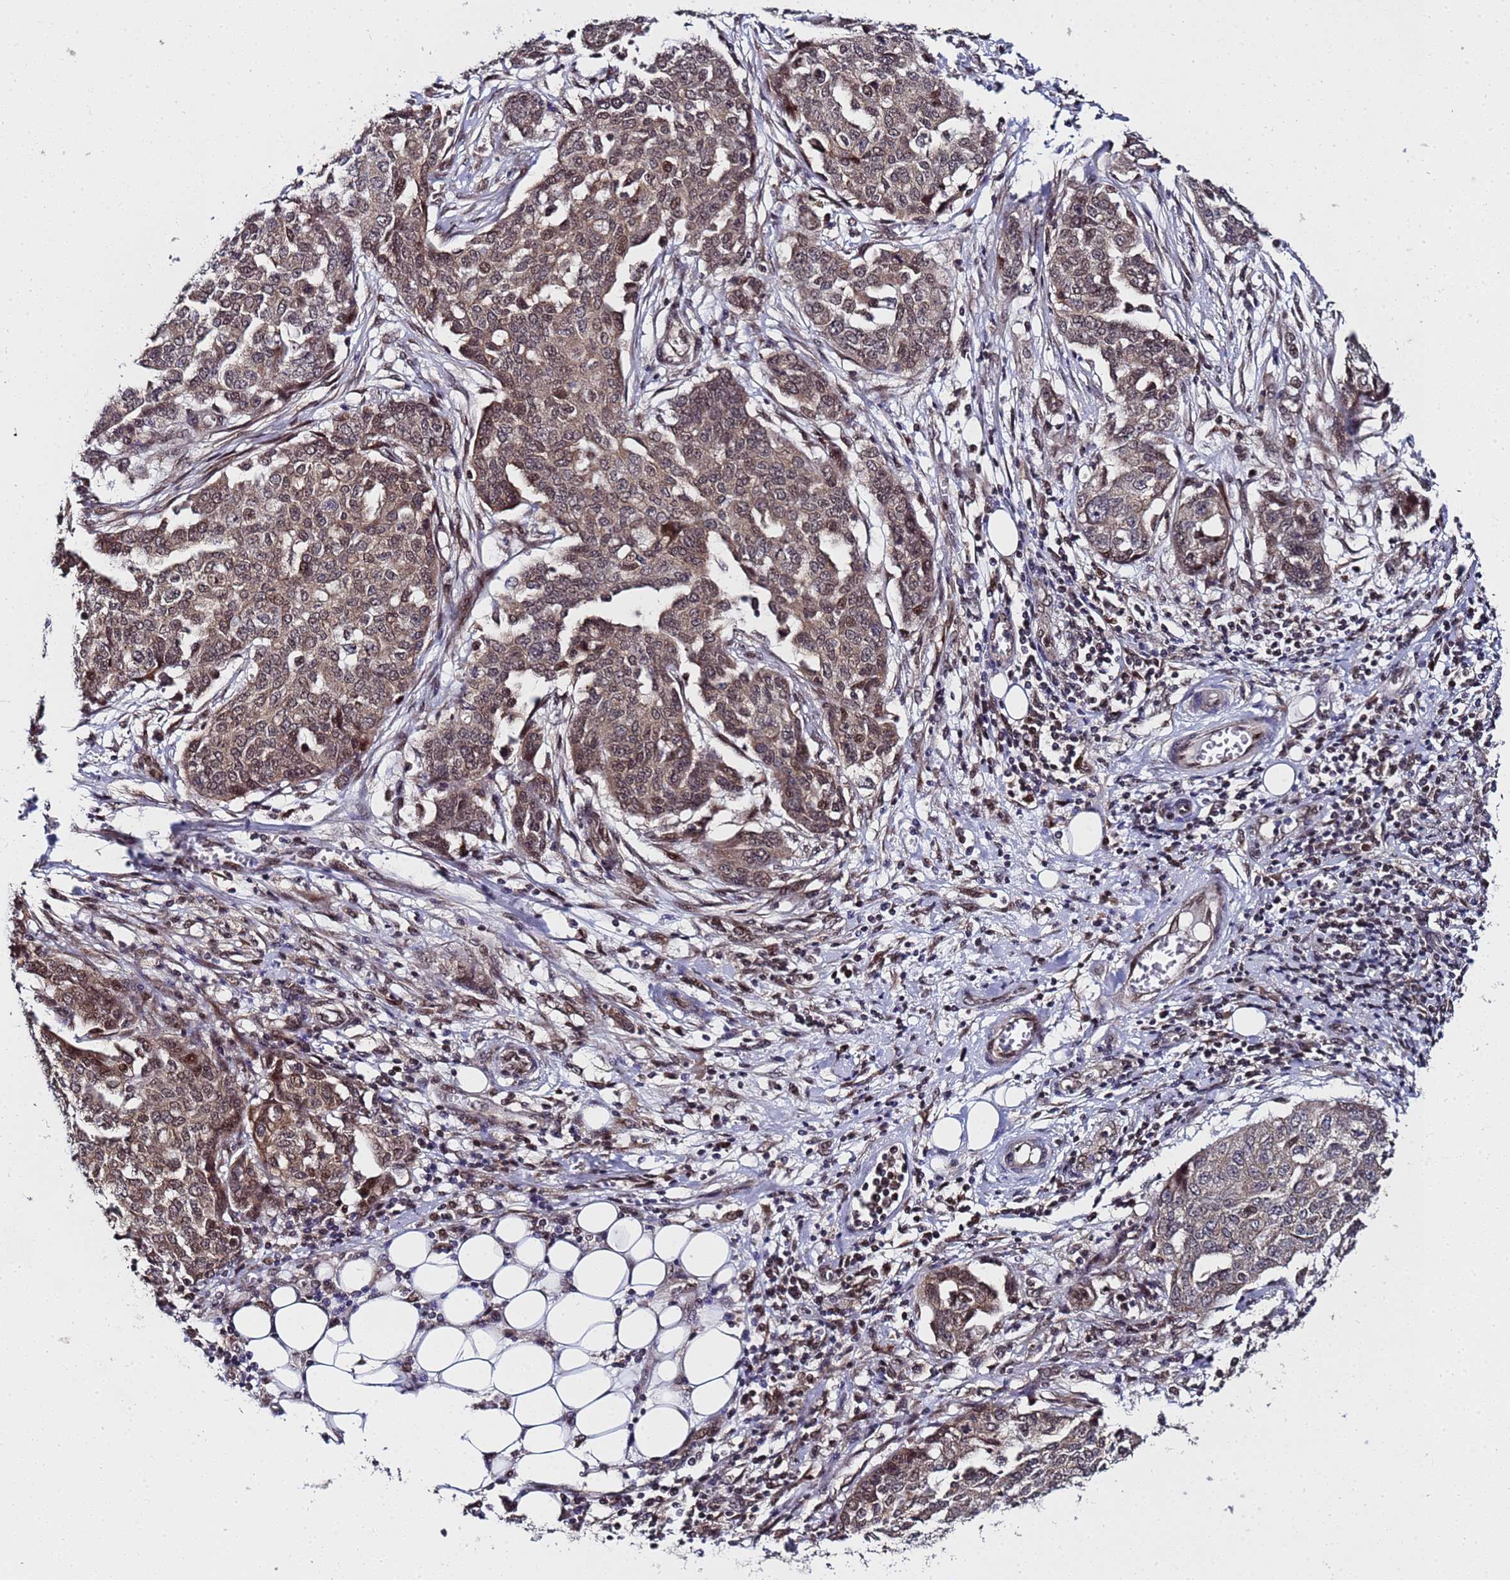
{"staining": {"intensity": "moderate", "quantity": ">75%", "location": "cytoplasmic/membranous,nuclear"}, "tissue": "ovarian cancer", "cell_type": "Tumor cells", "image_type": "cancer", "snomed": [{"axis": "morphology", "description": "Cystadenocarcinoma, serous, NOS"}, {"axis": "topography", "description": "Soft tissue"}, {"axis": "topography", "description": "Ovary"}], "caption": "Immunohistochemistry (IHC) image of human ovarian cancer (serous cystadenocarcinoma) stained for a protein (brown), which reveals medium levels of moderate cytoplasmic/membranous and nuclear staining in about >75% of tumor cells.", "gene": "ANAPC13", "patient": {"sex": "female", "age": 57}}